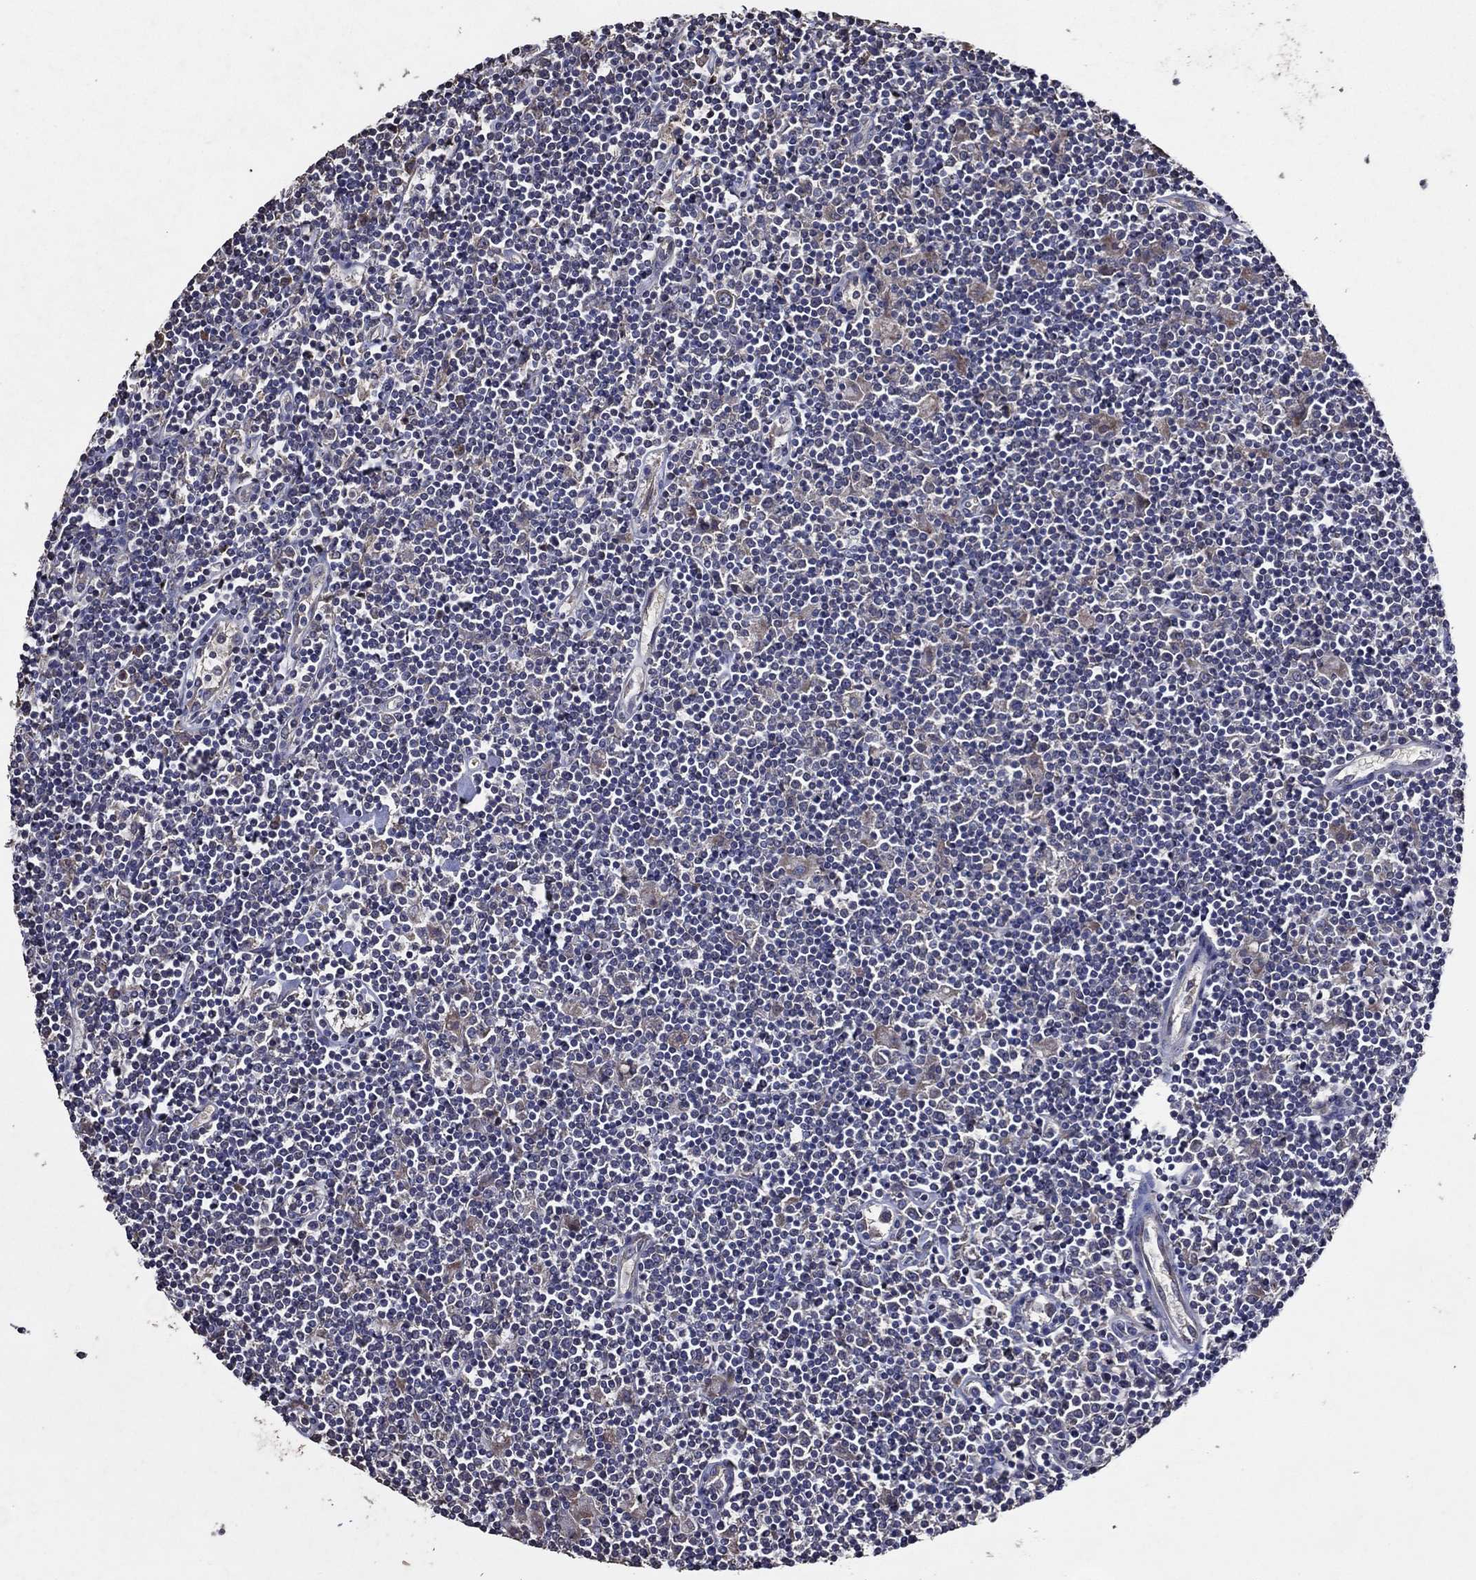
{"staining": {"intensity": "negative", "quantity": "none", "location": "none"}, "tissue": "lymphoma", "cell_type": "Tumor cells", "image_type": "cancer", "snomed": [{"axis": "morphology", "description": "Hodgkin's disease, NOS"}, {"axis": "topography", "description": "Lymph node"}], "caption": "Hodgkin's disease was stained to show a protein in brown. There is no significant positivity in tumor cells. The staining is performed using DAB (3,3'-diaminobenzidine) brown chromogen with nuclei counter-stained in using hematoxylin.", "gene": "HAP1", "patient": {"sex": "male", "age": 40}}